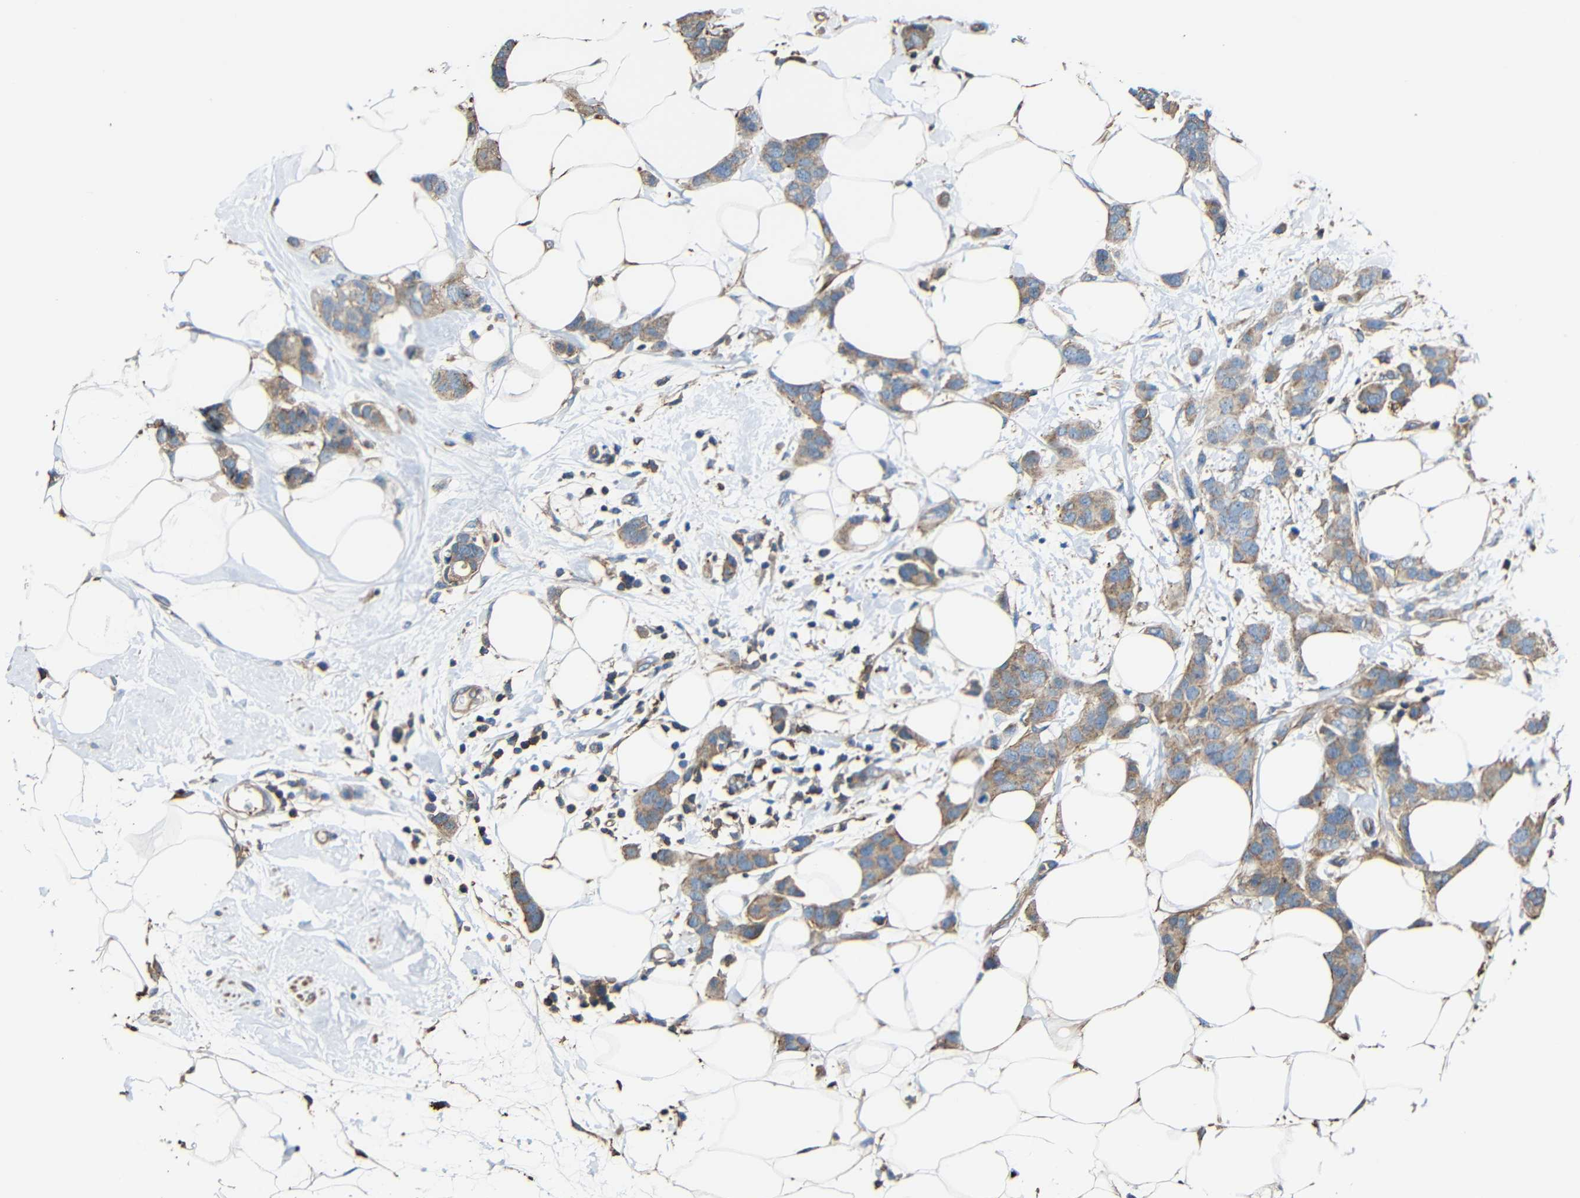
{"staining": {"intensity": "weak", "quantity": ">75%", "location": "cytoplasmic/membranous"}, "tissue": "breast cancer", "cell_type": "Tumor cells", "image_type": "cancer", "snomed": [{"axis": "morphology", "description": "Normal tissue, NOS"}, {"axis": "morphology", "description": "Duct carcinoma"}, {"axis": "topography", "description": "Breast"}], "caption": "This micrograph demonstrates IHC staining of human breast cancer (intraductal carcinoma), with low weak cytoplasmic/membranous positivity in approximately >75% of tumor cells.", "gene": "RHOT2", "patient": {"sex": "female", "age": 50}}